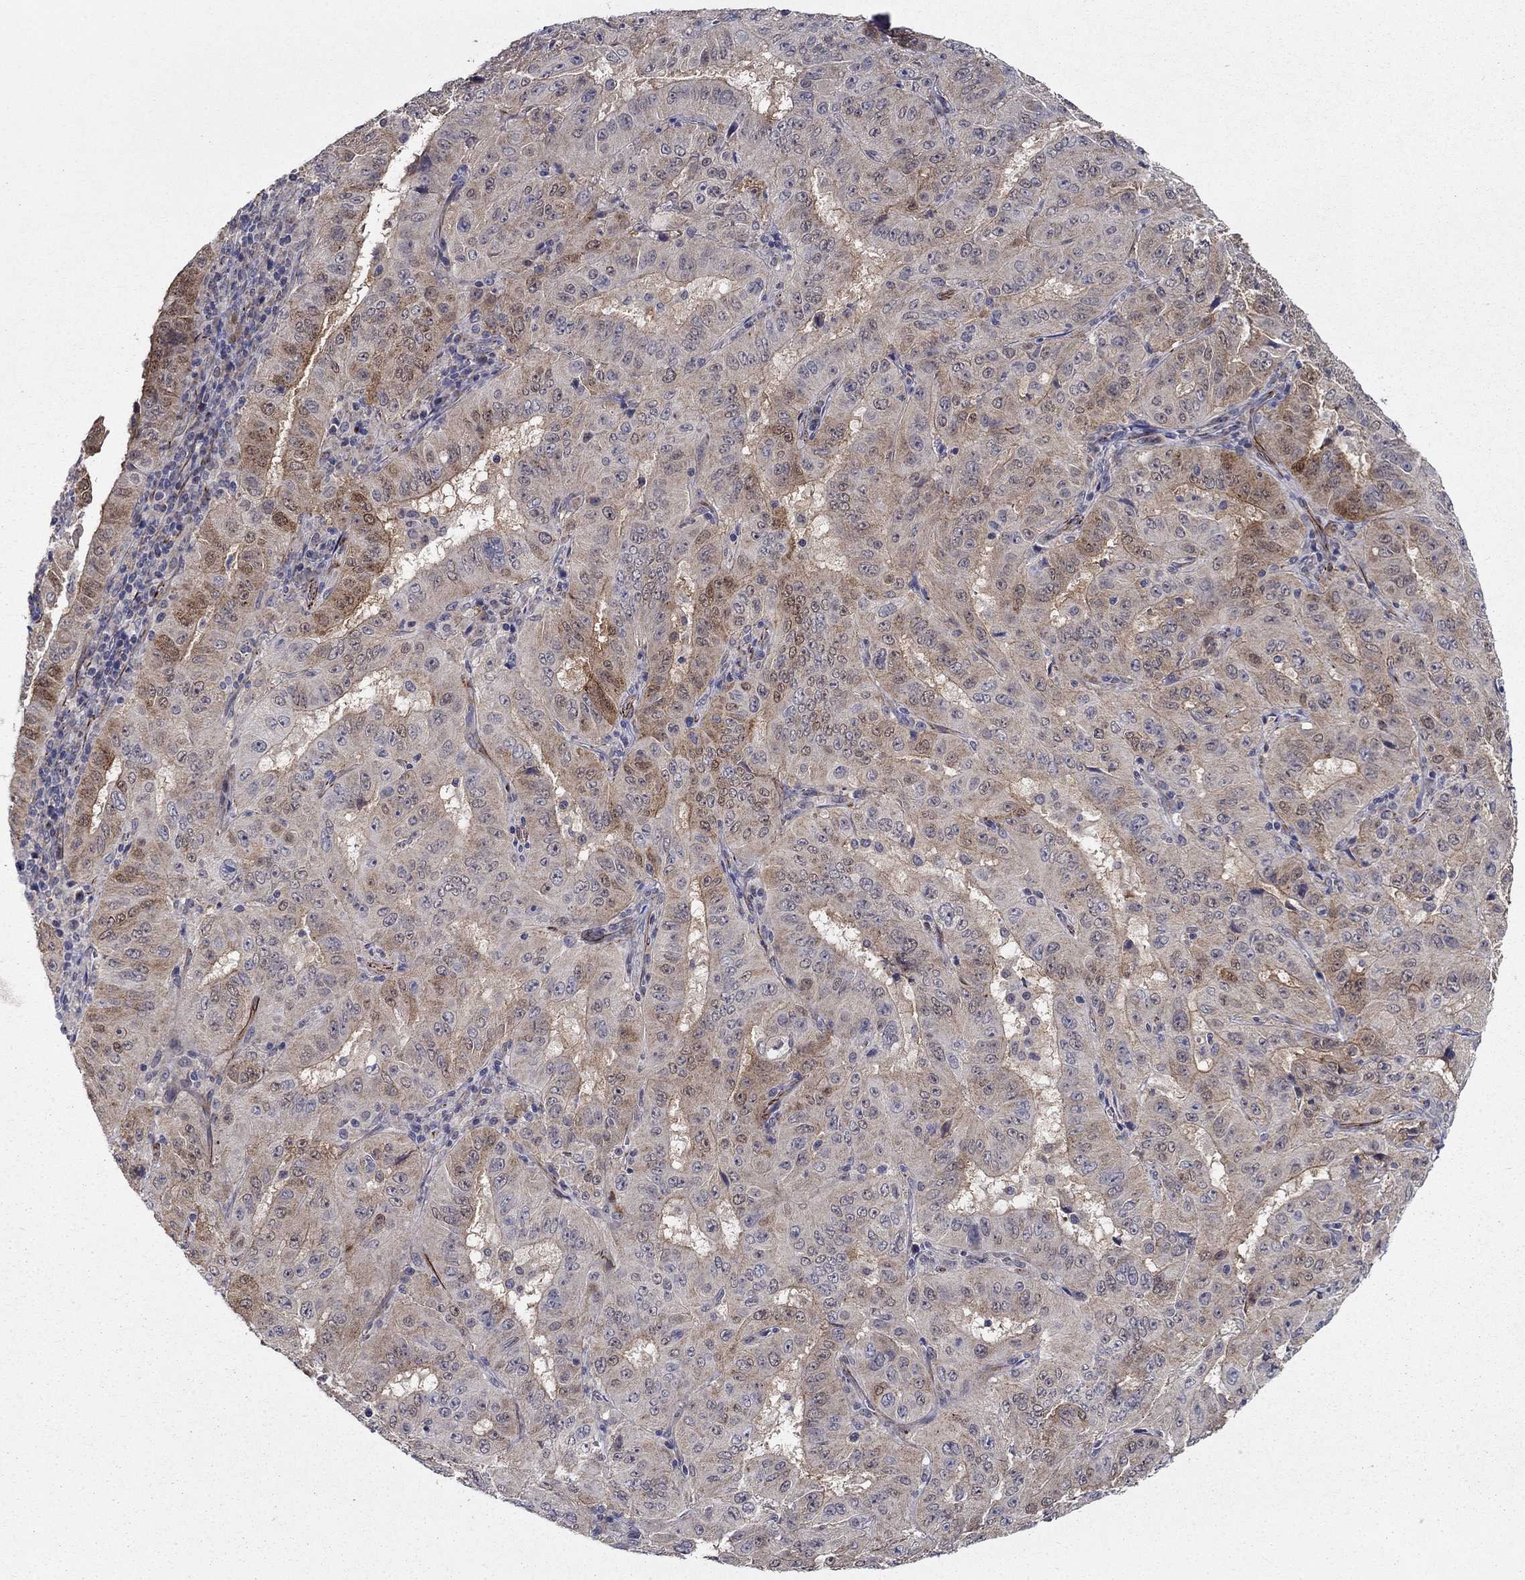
{"staining": {"intensity": "moderate", "quantity": "<25%", "location": "cytoplasmic/membranous"}, "tissue": "pancreatic cancer", "cell_type": "Tumor cells", "image_type": "cancer", "snomed": [{"axis": "morphology", "description": "Adenocarcinoma, NOS"}, {"axis": "topography", "description": "Pancreas"}], "caption": "Protein analysis of pancreatic cancer tissue shows moderate cytoplasmic/membranous expression in about <25% of tumor cells. (Stains: DAB in brown, nuclei in blue, Microscopy: brightfield microscopy at high magnification).", "gene": "LACTB2", "patient": {"sex": "male", "age": 63}}